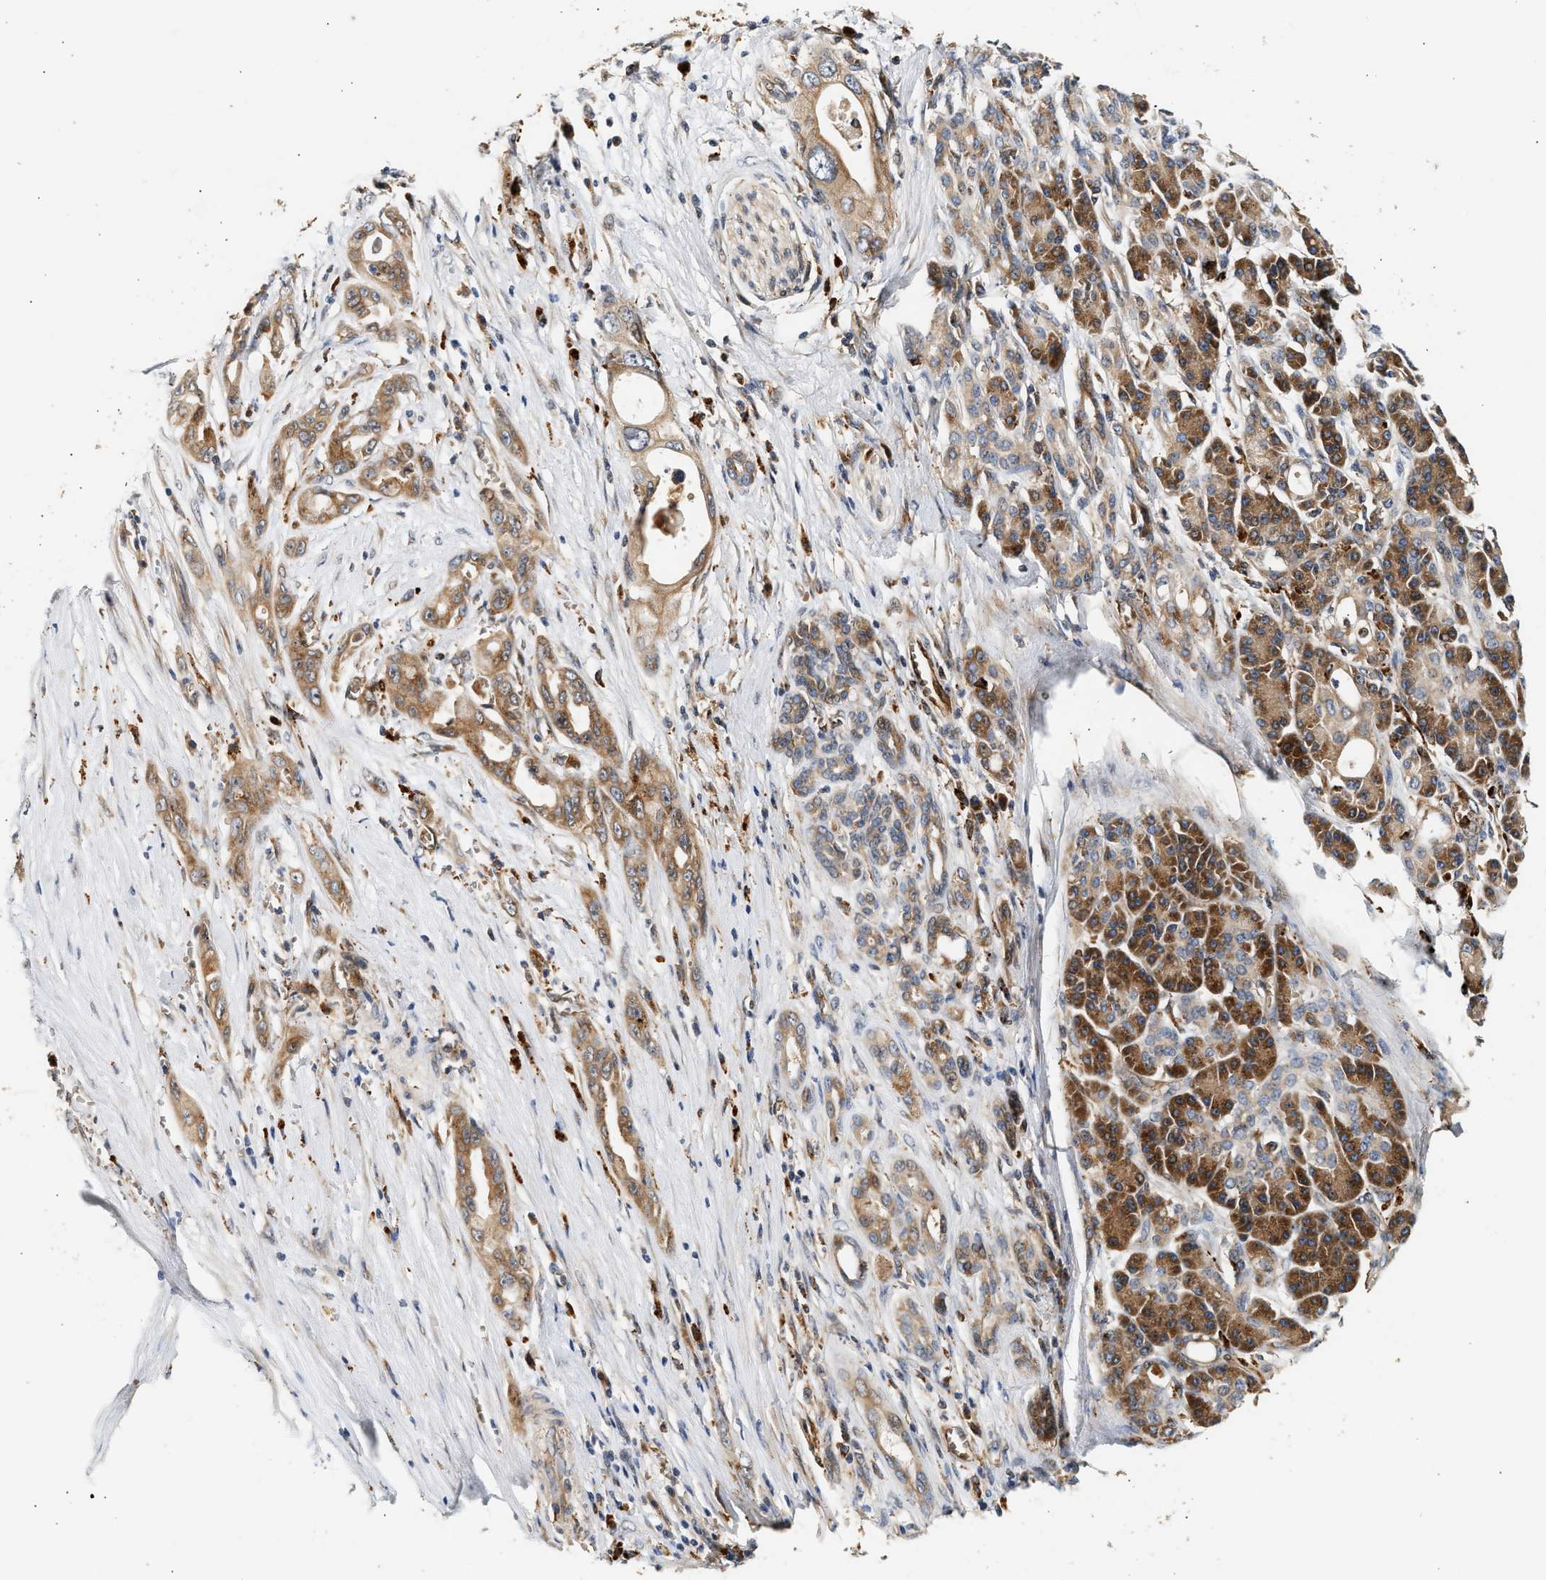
{"staining": {"intensity": "moderate", "quantity": ">75%", "location": "cytoplasmic/membranous"}, "tissue": "pancreatic cancer", "cell_type": "Tumor cells", "image_type": "cancer", "snomed": [{"axis": "morphology", "description": "Adenocarcinoma, NOS"}, {"axis": "topography", "description": "Pancreas"}], "caption": "Brown immunohistochemical staining in adenocarcinoma (pancreatic) displays moderate cytoplasmic/membranous positivity in about >75% of tumor cells.", "gene": "PLD3", "patient": {"sex": "male", "age": 59}}